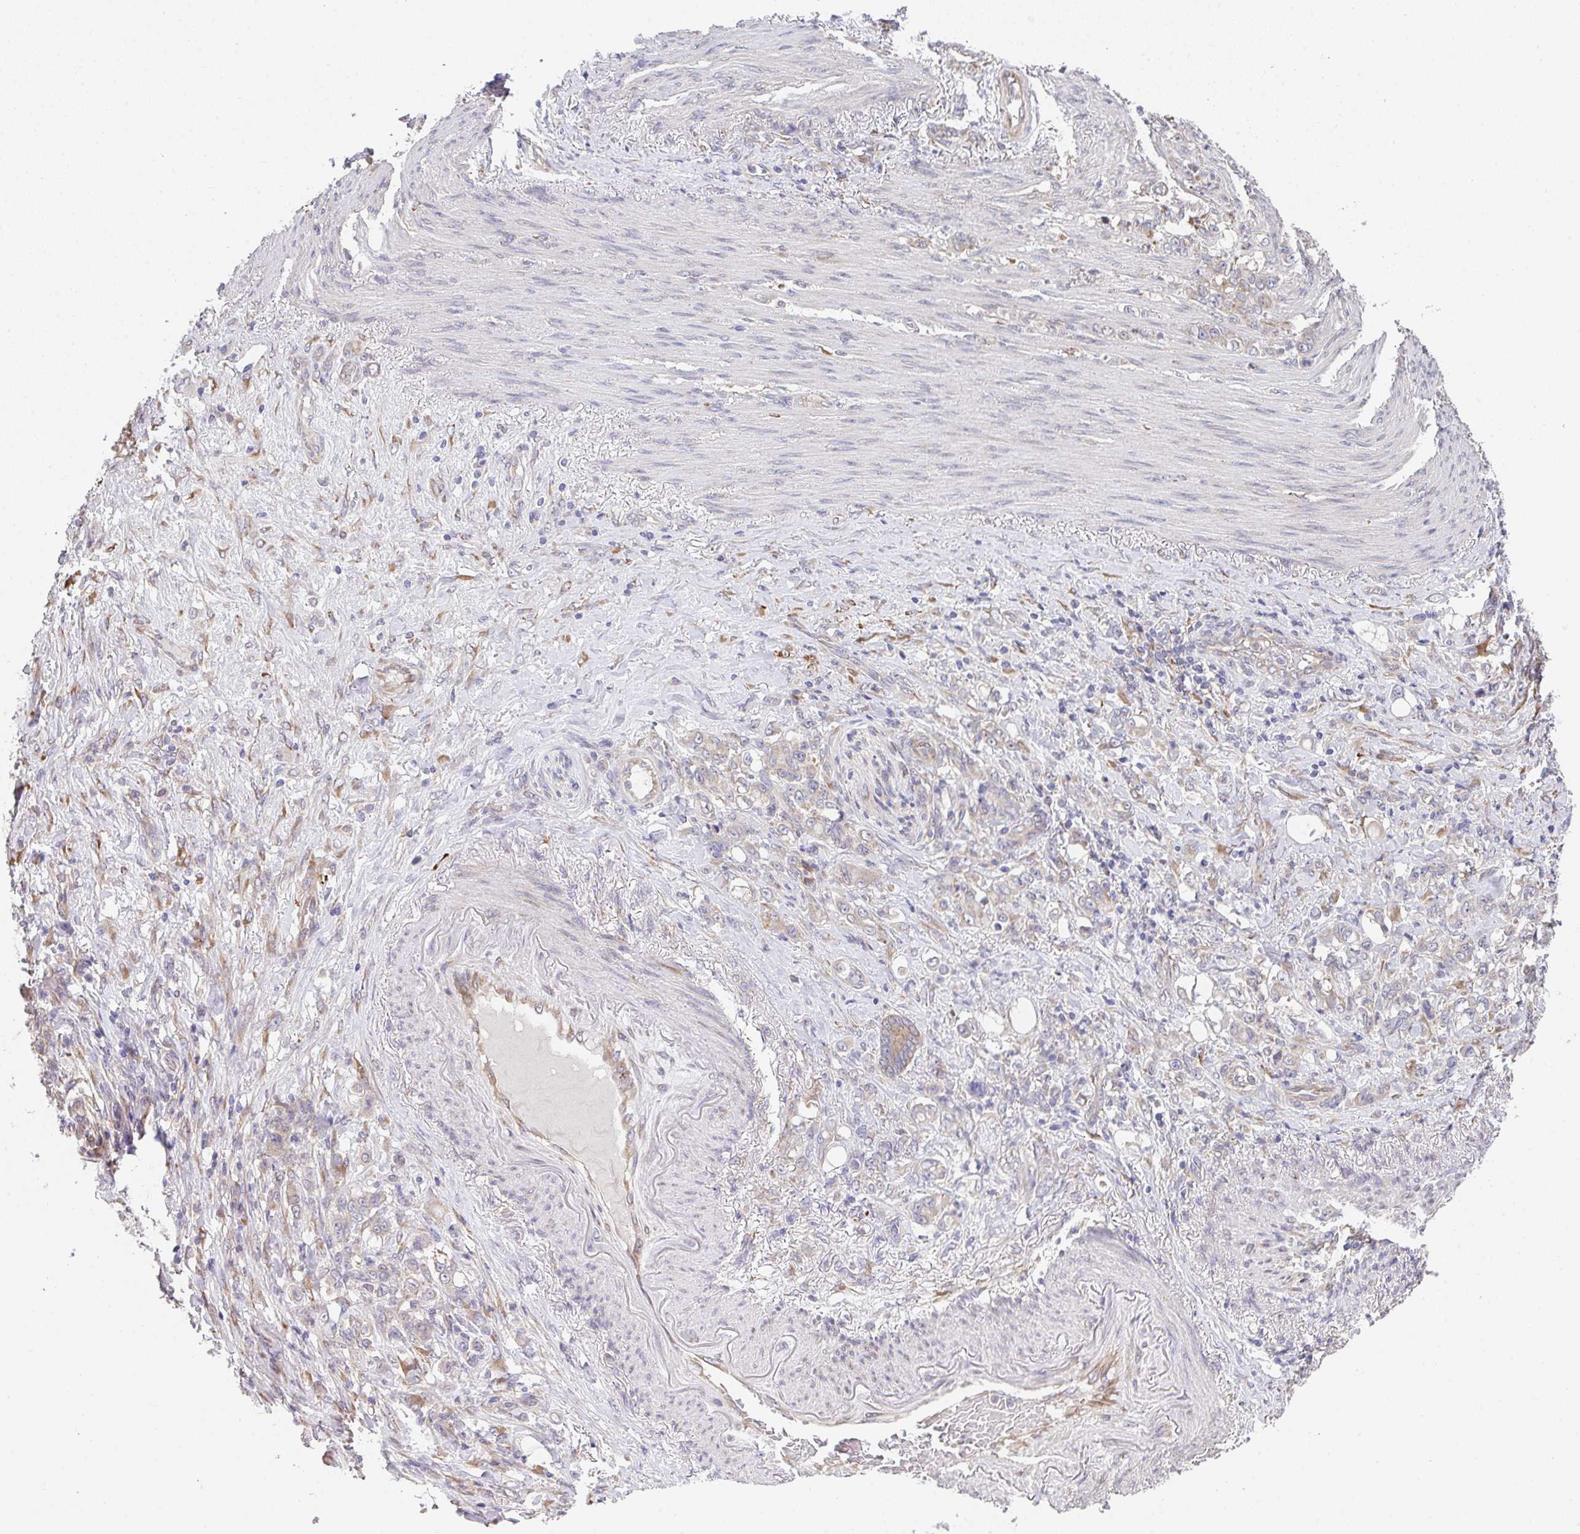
{"staining": {"intensity": "weak", "quantity": "25%-75%", "location": "cytoplasmic/membranous"}, "tissue": "stomach cancer", "cell_type": "Tumor cells", "image_type": "cancer", "snomed": [{"axis": "morphology", "description": "Adenocarcinoma, NOS"}, {"axis": "topography", "description": "Stomach"}], "caption": "Adenocarcinoma (stomach) stained with DAB (3,3'-diaminobenzidine) immunohistochemistry (IHC) displays low levels of weak cytoplasmic/membranous positivity in about 25%-75% of tumor cells. (DAB (3,3'-diaminobenzidine) IHC, brown staining for protein, blue staining for nuclei).", "gene": "TSPAN31", "patient": {"sex": "female", "age": 79}}